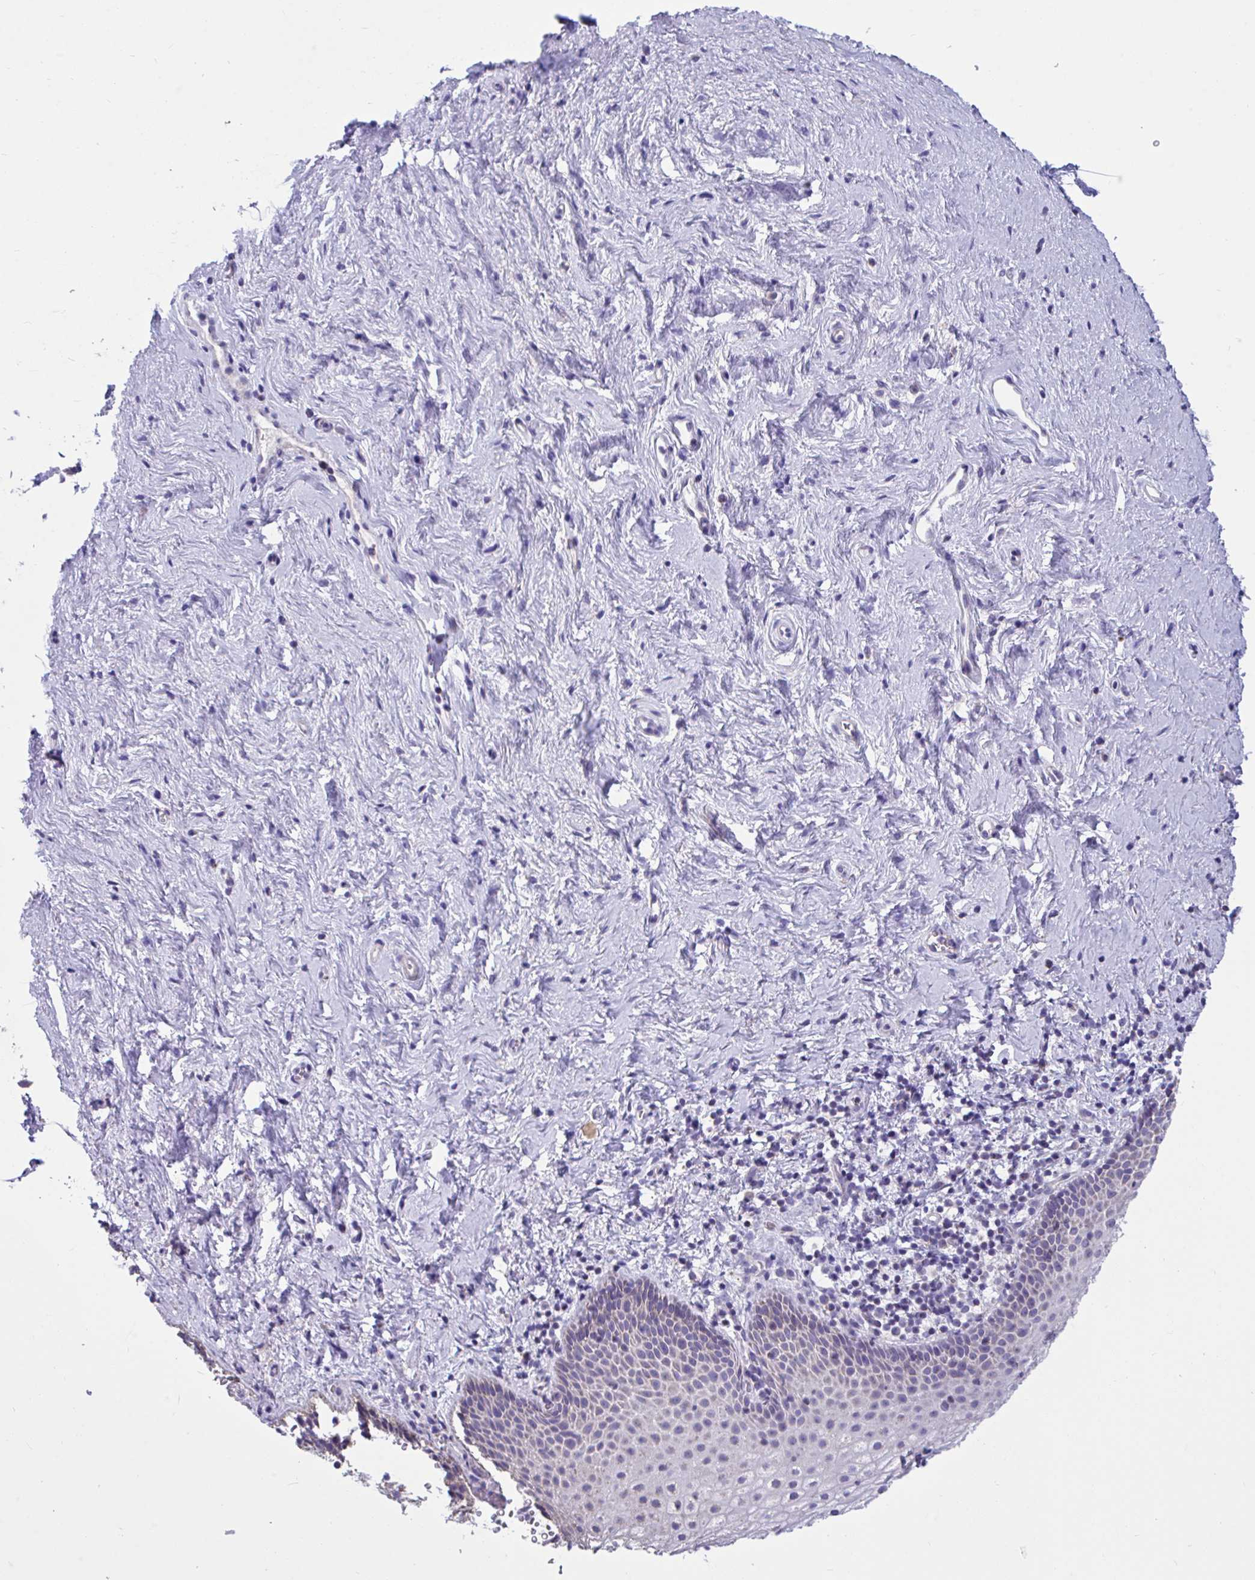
{"staining": {"intensity": "weak", "quantity": "<25%", "location": "cytoplasmic/membranous"}, "tissue": "vagina", "cell_type": "Squamous epithelial cells", "image_type": "normal", "snomed": [{"axis": "morphology", "description": "Normal tissue, NOS"}, {"axis": "topography", "description": "Vagina"}], "caption": "Squamous epithelial cells show no significant protein expression in unremarkable vagina.", "gene": "OR13A1", "patient": {"sex": "female", "age": 61}}